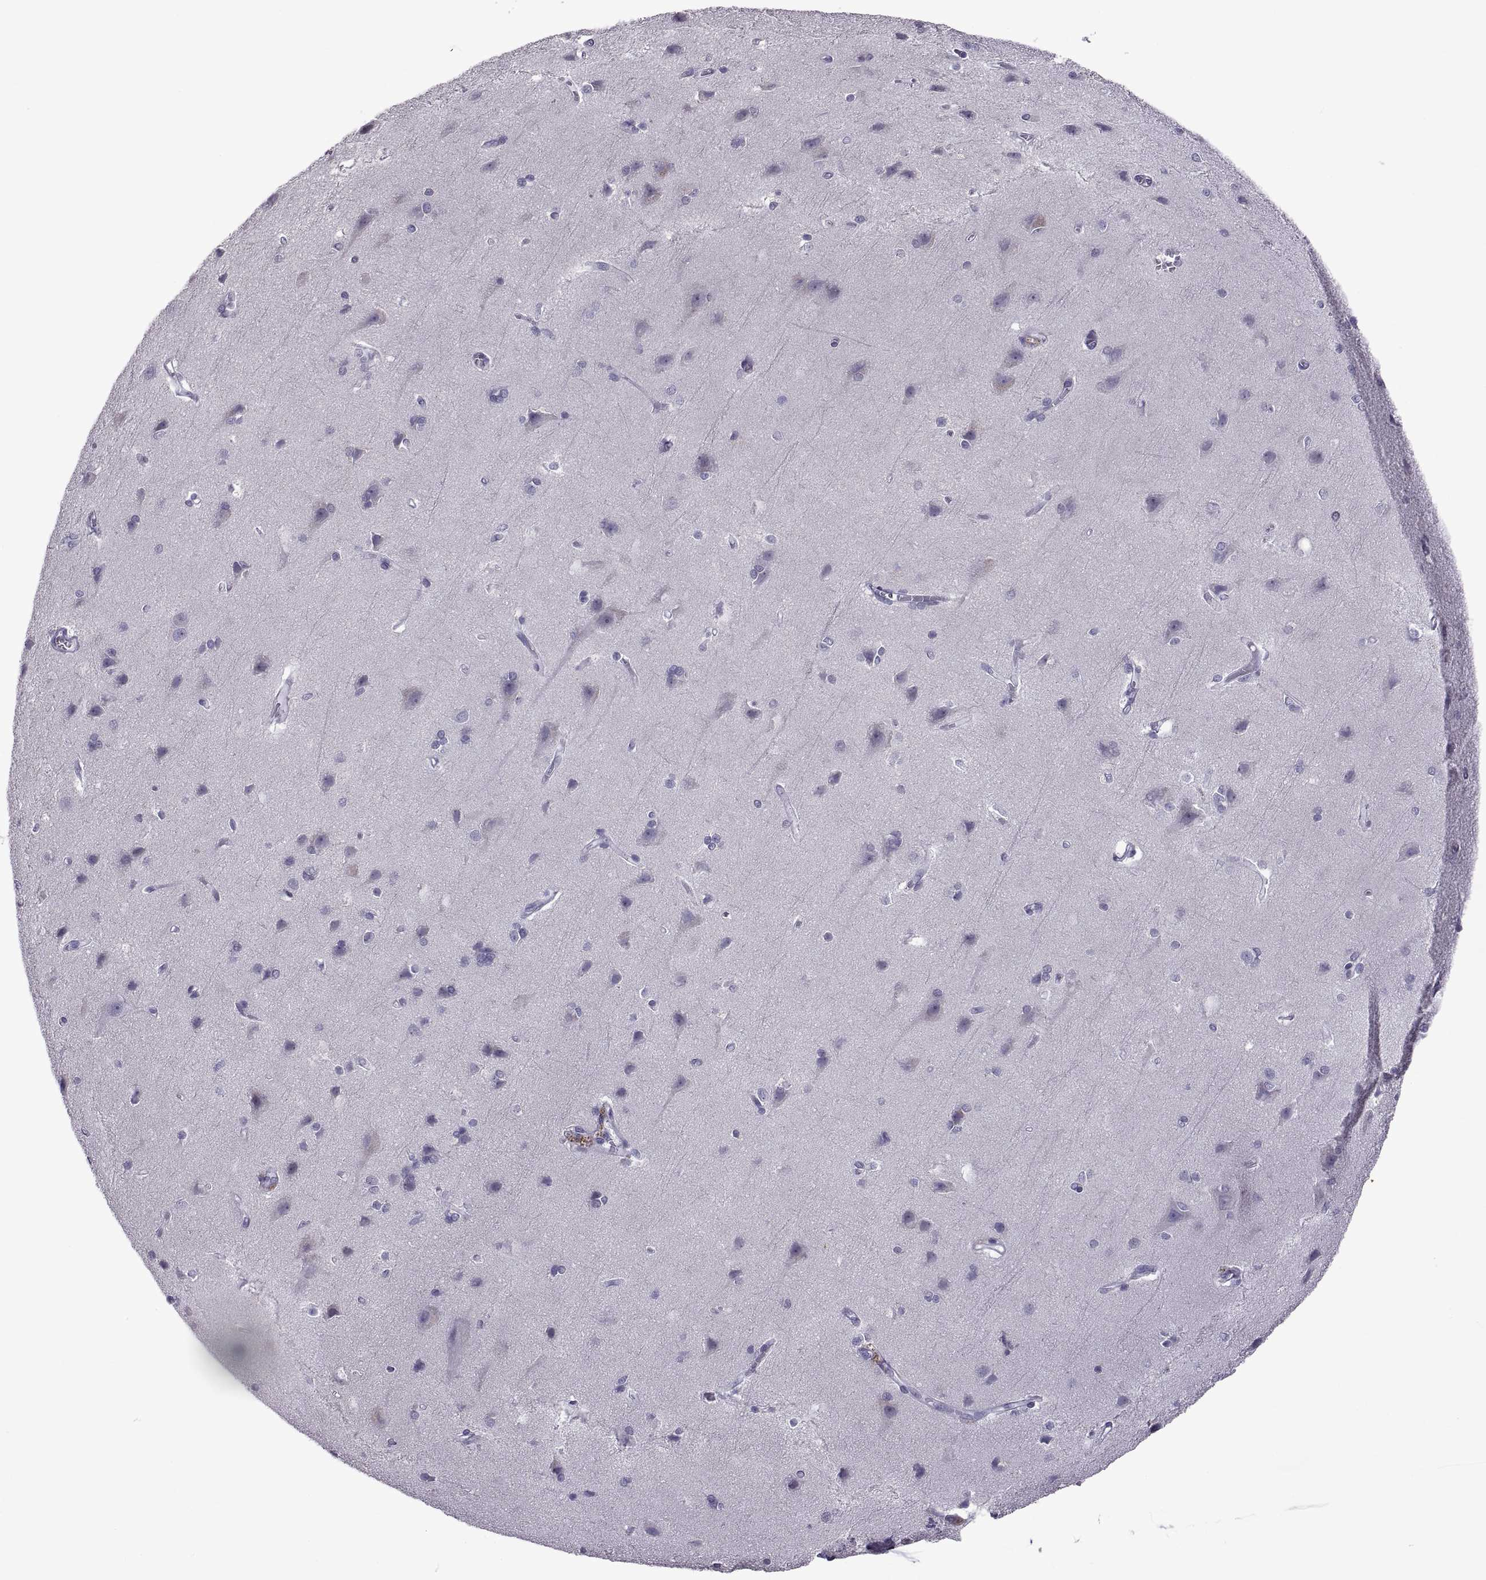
{"staining": {"intensity": "negative", "quantity": "none", "location": "none"}, "tissue": "cerebral cortex", "cell_type": "Endothelial cells", "image_type": "normal", "snomed": [{"axis": "morphology", "description": "Normal tissue, NOS"}, {"axis": "topography", "description": "Cerebral cortex"}], "caption": "This is an immunohistochemistry (IHC) photomicrograph of unremarkable cerebral cortex. There is no expression in endothelial cells.", "gene": "MAGEB18", "patient": {"sex": "male", "age": 37}}